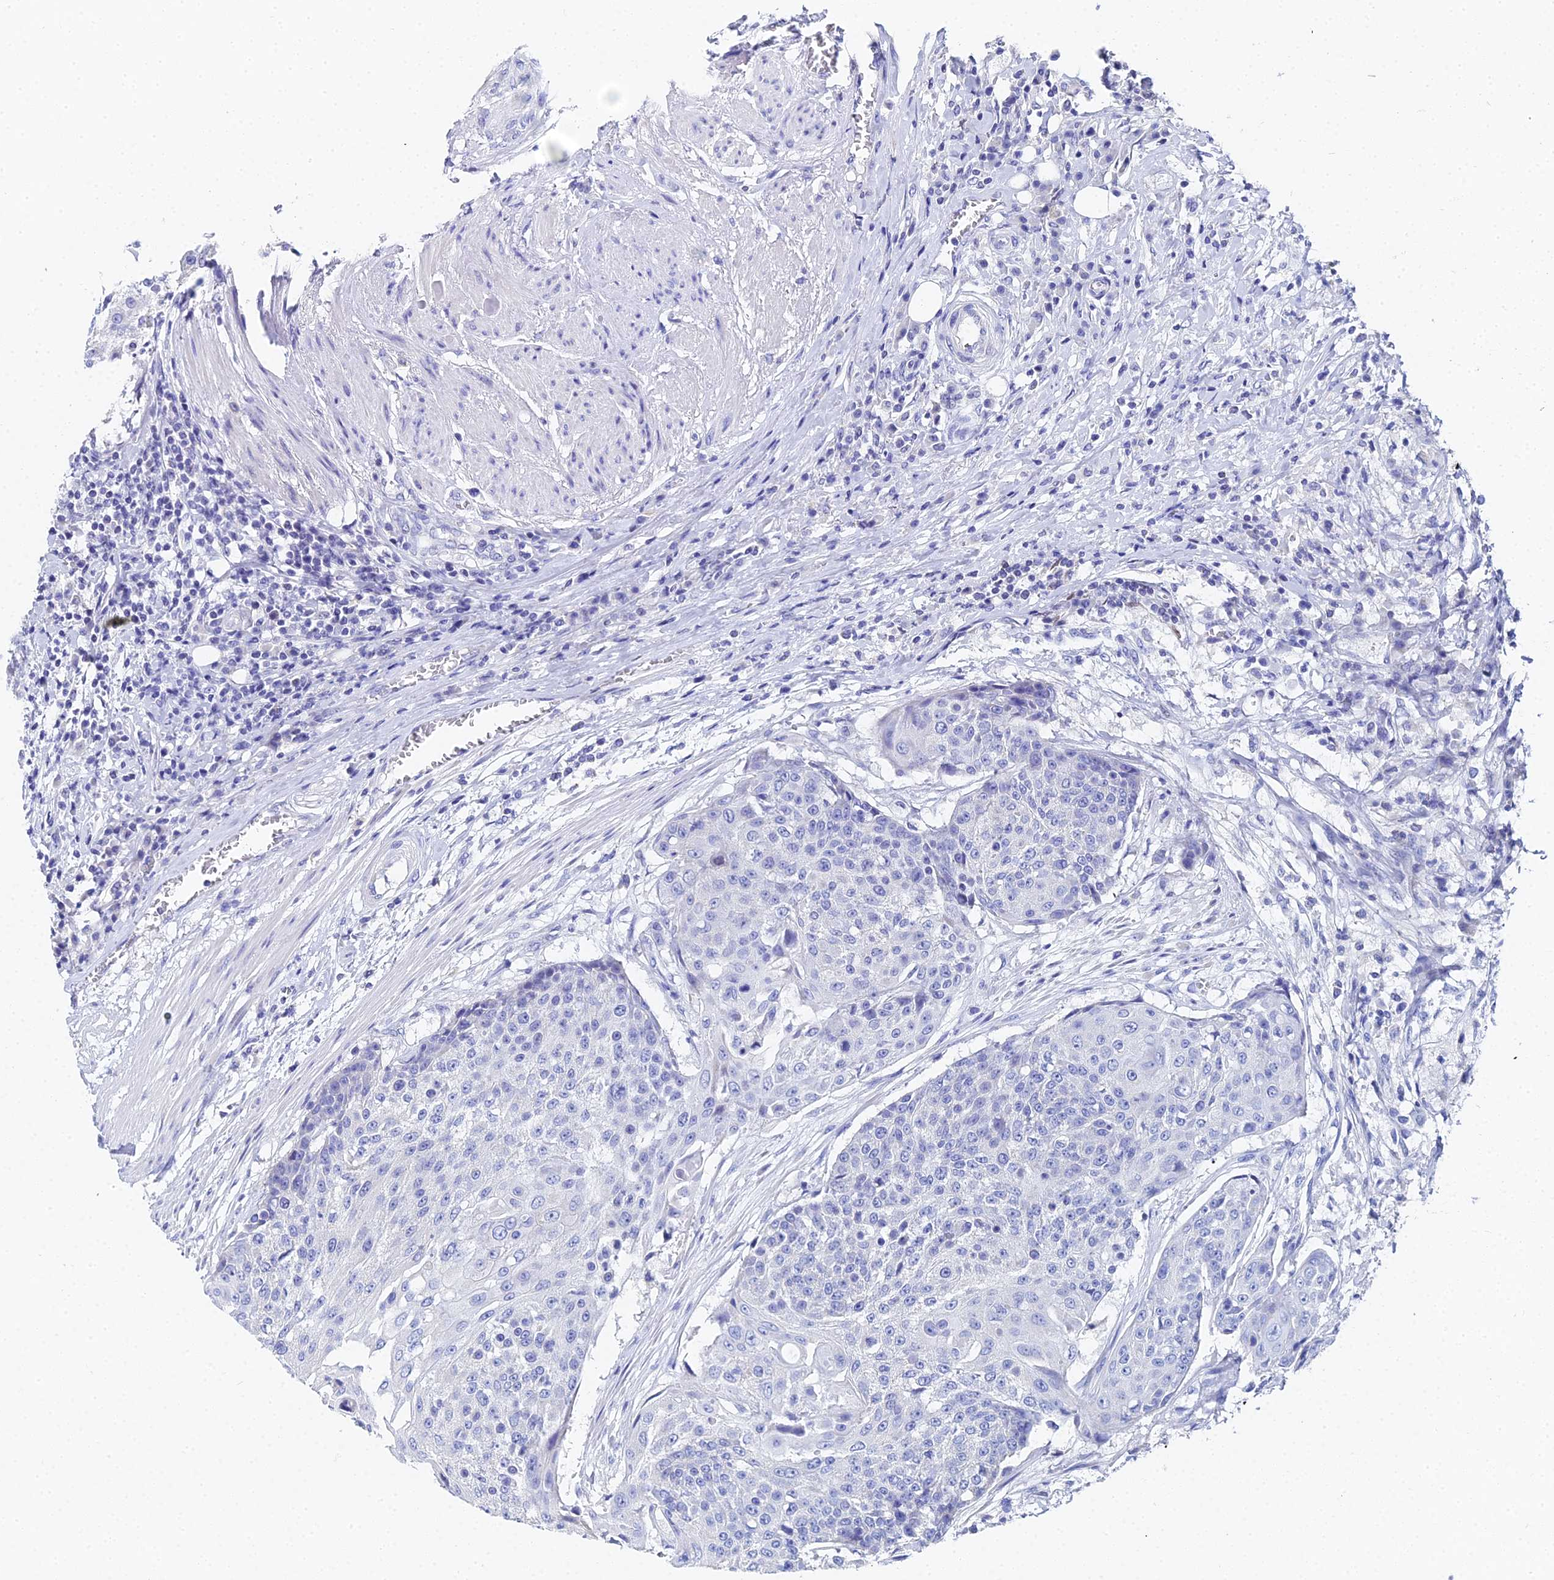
{"staining": {"intensity": "negative", "quantity": "none", "location": "none"}, "tissue": "urothelial cancer", "cell_type": "Tumor cells", "image_type": "cancer", "snomed": [{"axis": "morphology", "description": "Urothelial carcinoma, High grade"}, {"axis": "topography", "description": "Urinary bladder"}], "caption": "DAB (3,3'-diaminobenzidine) immunohistochemical staining of human urothelial carcinoma (high-grade) shows no significant positivity in tumor cells.", "gene": "OCM", "patient": {"sex": "female", "age": 63}}